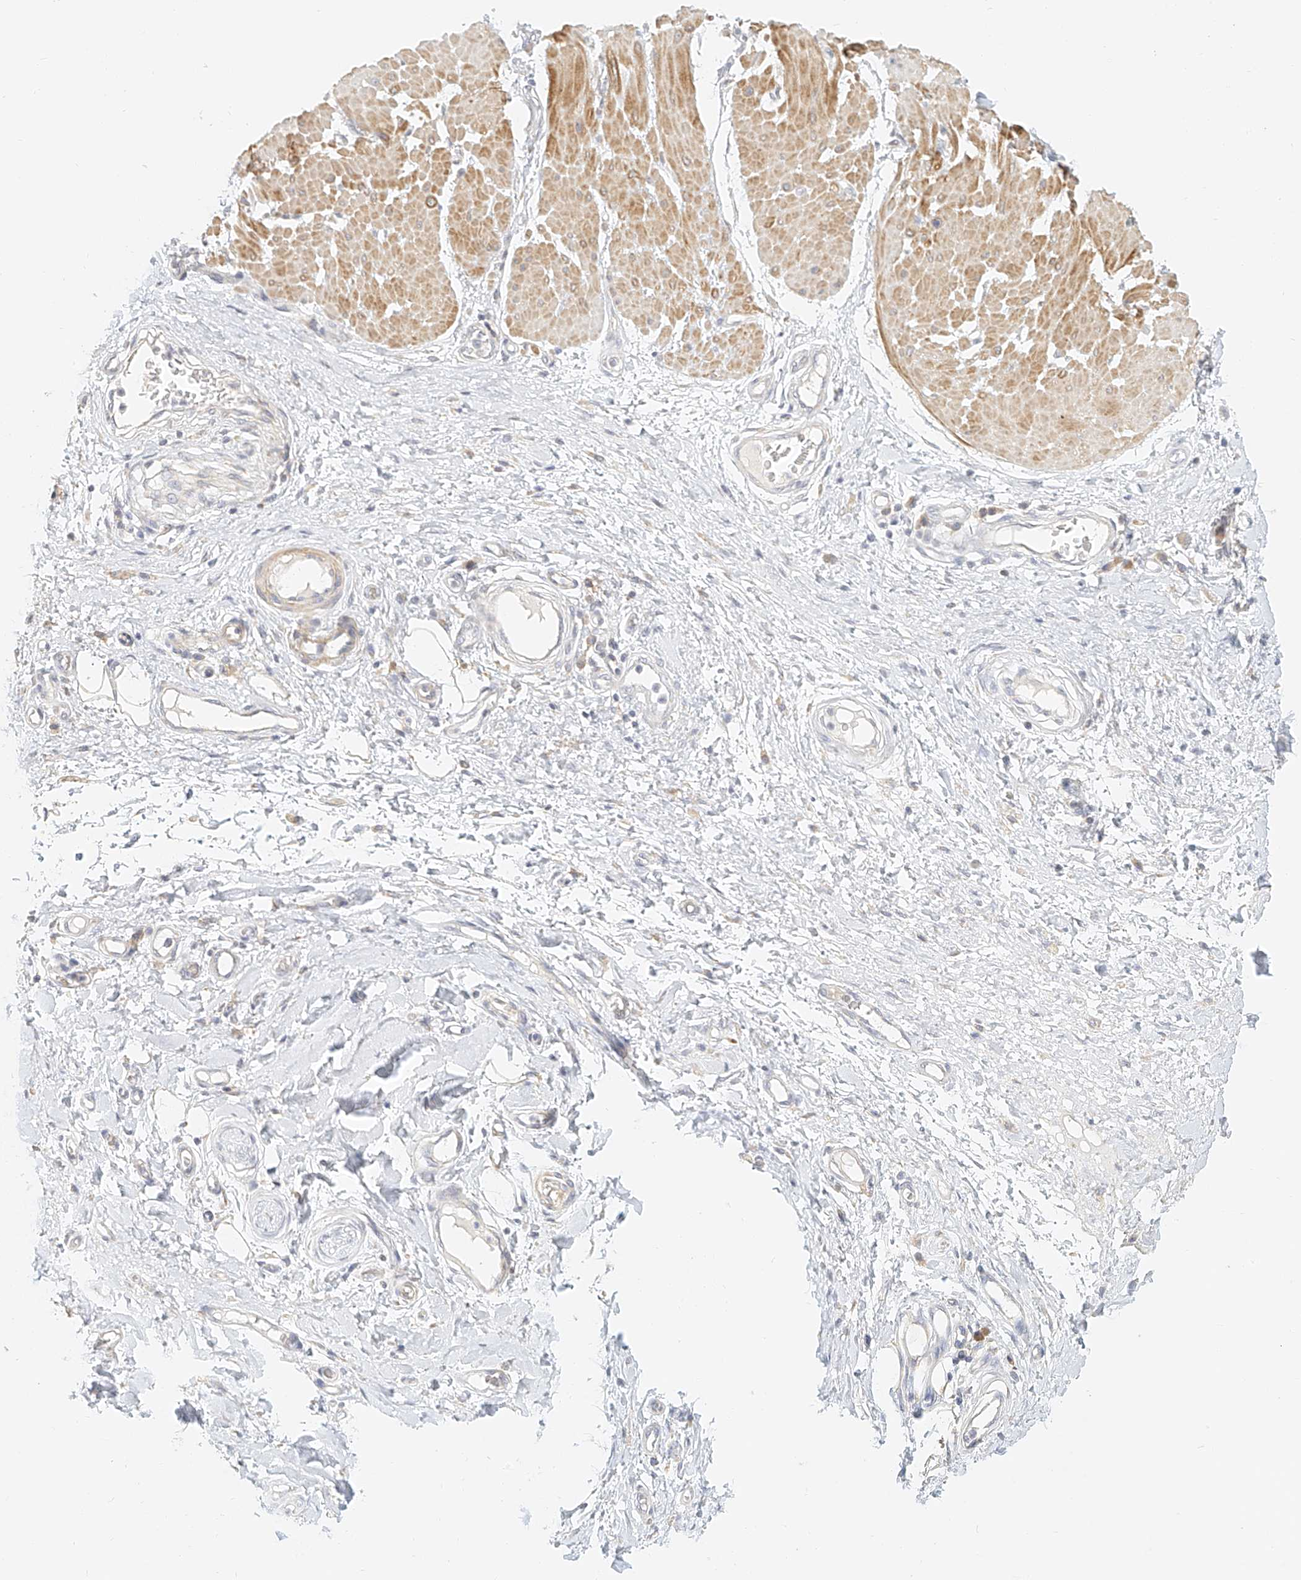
{"staining": {"intensity": "negative", "quantity": "none", "location": "none"}, "tissue": "adipose tissue", "cell_type": "Adipocytes", "image_type": "normal", "snomed": [{"axis": "morphology", "description": "Normal tissue, NOS"}, {"axis": "morphology", "description": "Adenocarcinoma, NOS"}, {"axis": "topography", "description": "Esophagus"}, {"axis": "topography", "description": "Stomach, upper"}, {"axis": "topography", "description": "Peripheral nerve tissue"}], "caption": "Immunohistochemical staining of unremarkable human adipose tissue demonstrates no significant expression in adipocytes. (Stains: DAB immunohistochemistry (IHC) with hematoxylin counter stain, Microscopy: brightfield microscopy at high magnification).", "gene": "CXorf58", "patient": {"sex": "male", "age": 62}}